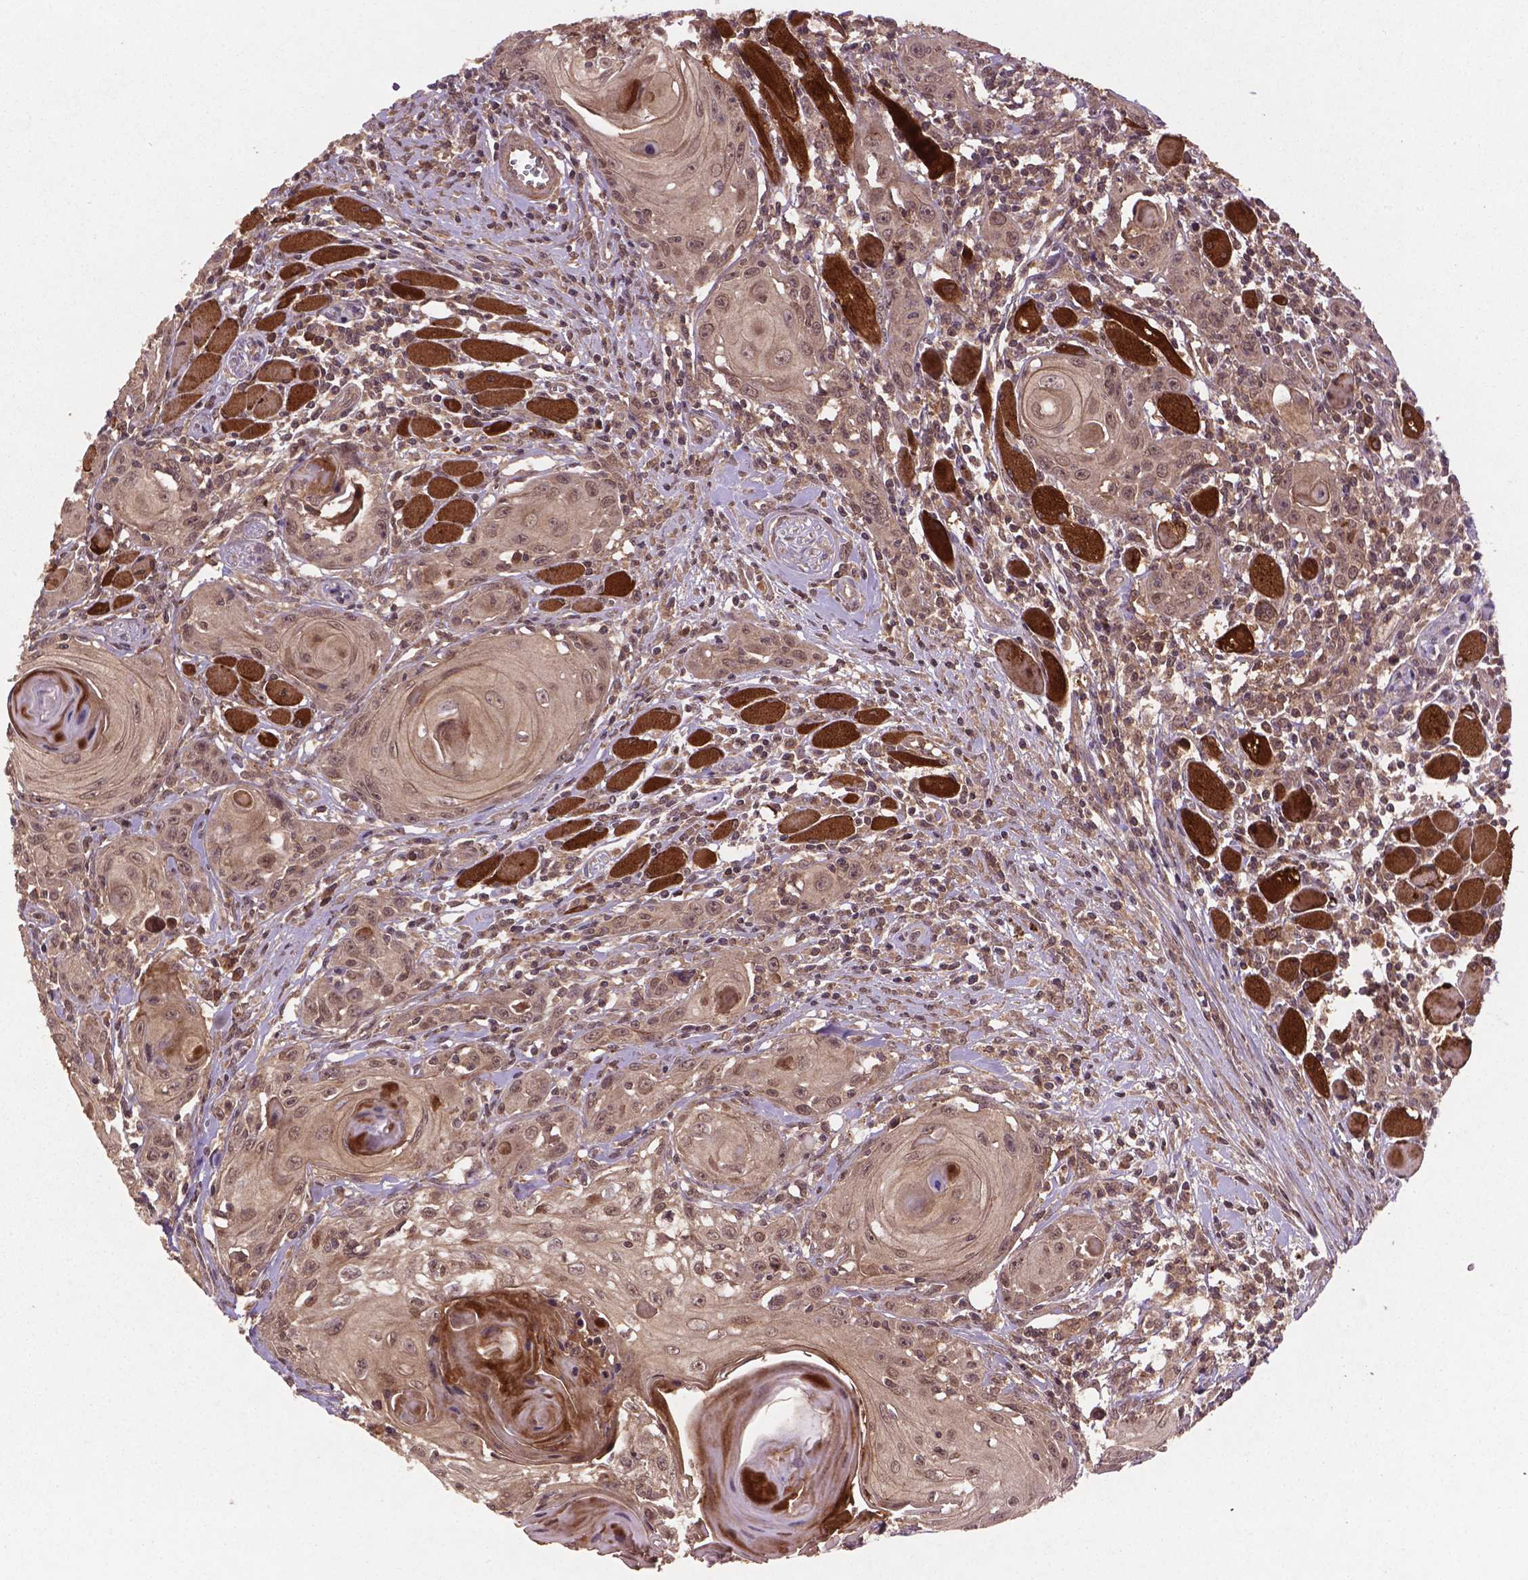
{"staining": {"intensity": "weak", "quantity": ">75%", "location": "cytoplasmic/membranous,nuclear"}, "tissue": "head and neck cancer", "cell_type": "Tumor cells", "image_type": "cancer", "snomed": [{"axis": "morphology", "description": "Squamous cell carcinoma, NOS"}, {"axis": "topography", "description": "Head-Neck"}], "caption": "A histopathology image of human head and neck squamous cell carcinoma stained for a protein demonstrates weak cytoplasmic/membranous and nuclear brown staining in tumor cells.", "gene": "NIPAL2", "patient": {"sex": "female", "age": 80}}